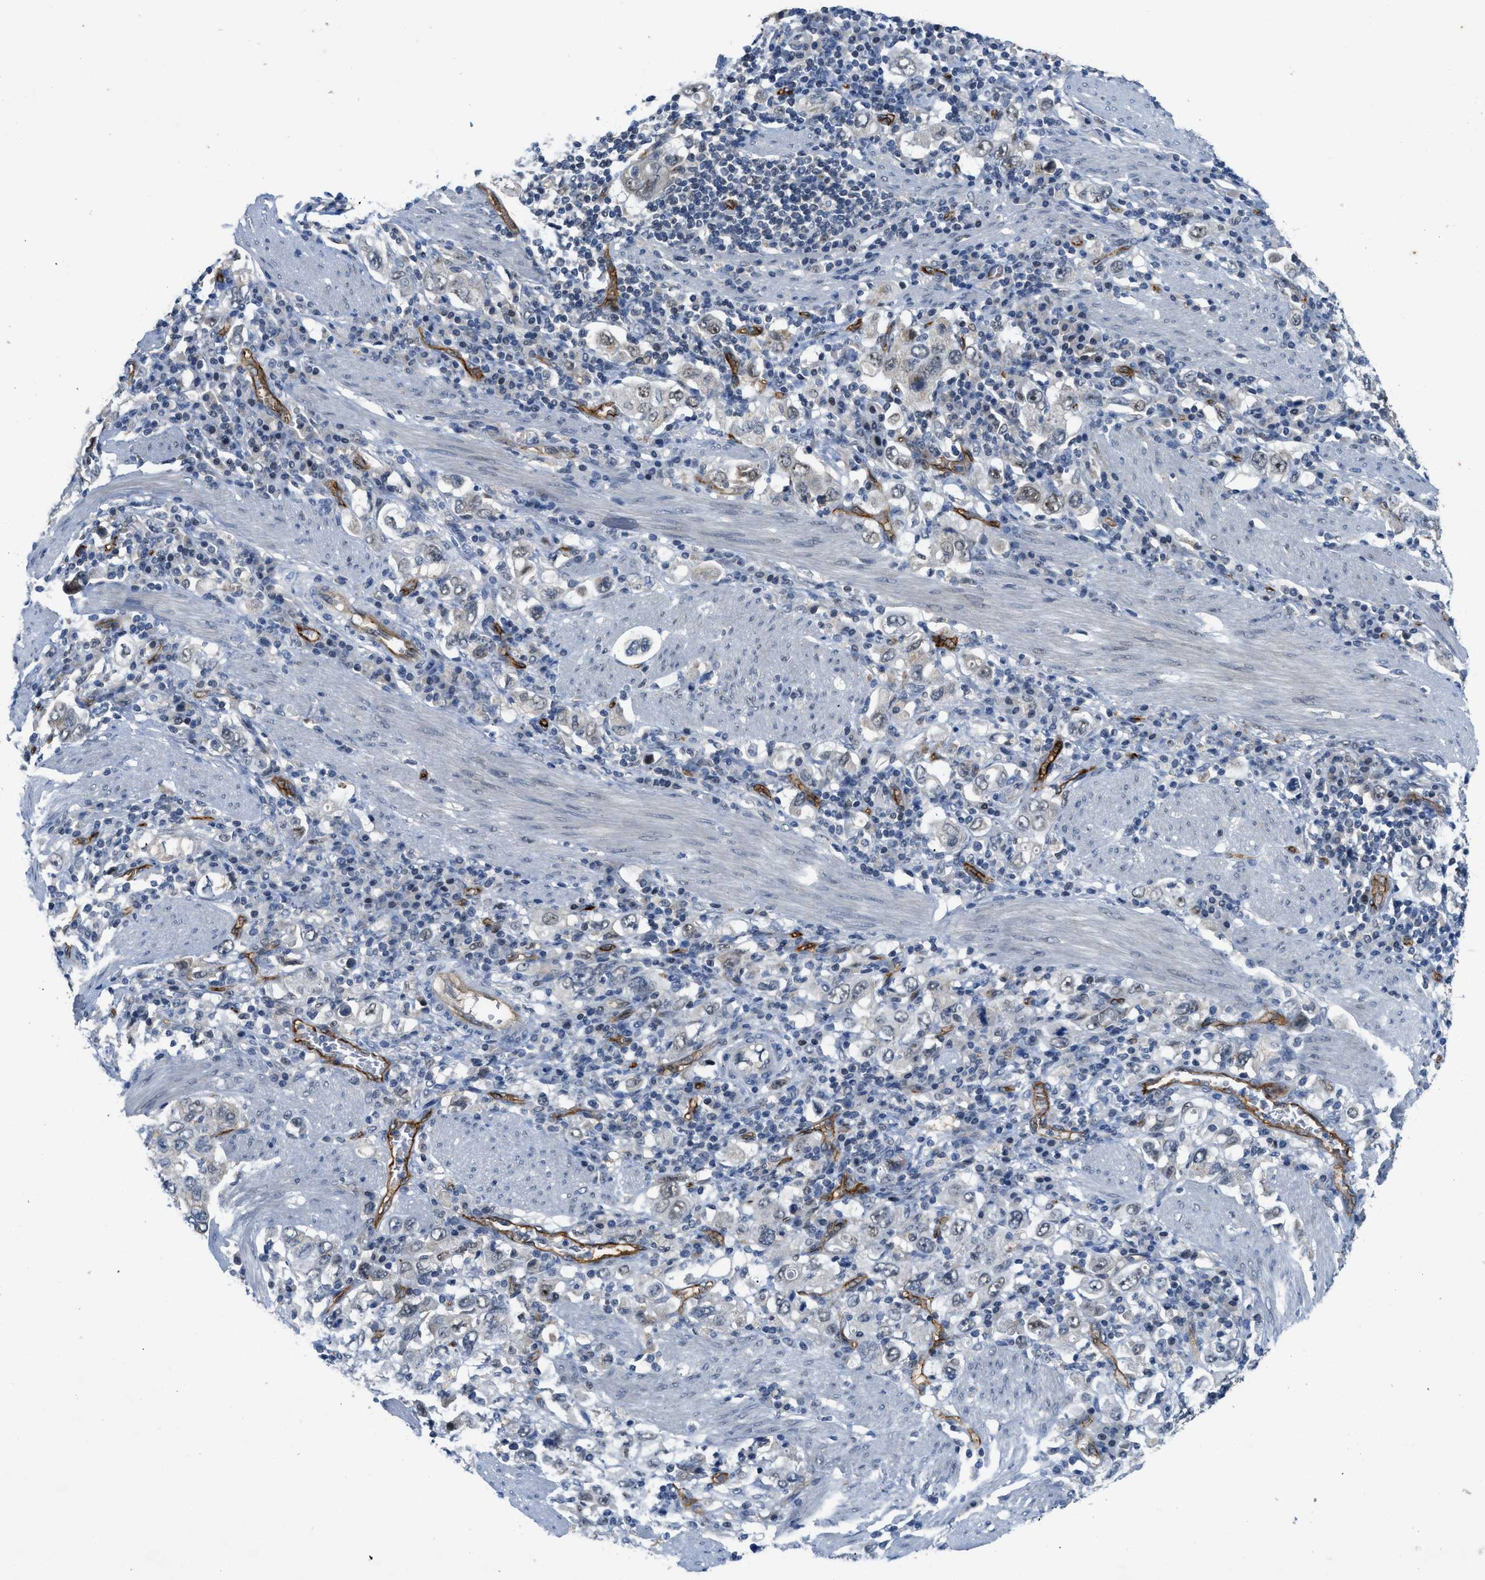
{"staining": {"intensity": "negative", "quantity": "none", "location": "none"}, "tissue": "stomach cancer", "cell_type": "Tumor cells", "image_type": "cancer", "snomed": [{"axis": "morphology", "description": "Adenocarcinoma, NOS"}, {"axis": "topography", "description": "Stomach, upper"}], "caption": "Immunohistochemistry image of neoplastic tissue: human adenocarcinoma (stomach) stained with DAB shows no significant protein expression in tumor cells.", "gene": "SLCO2A1", "patient": {"sex": "male", "age": 62}}